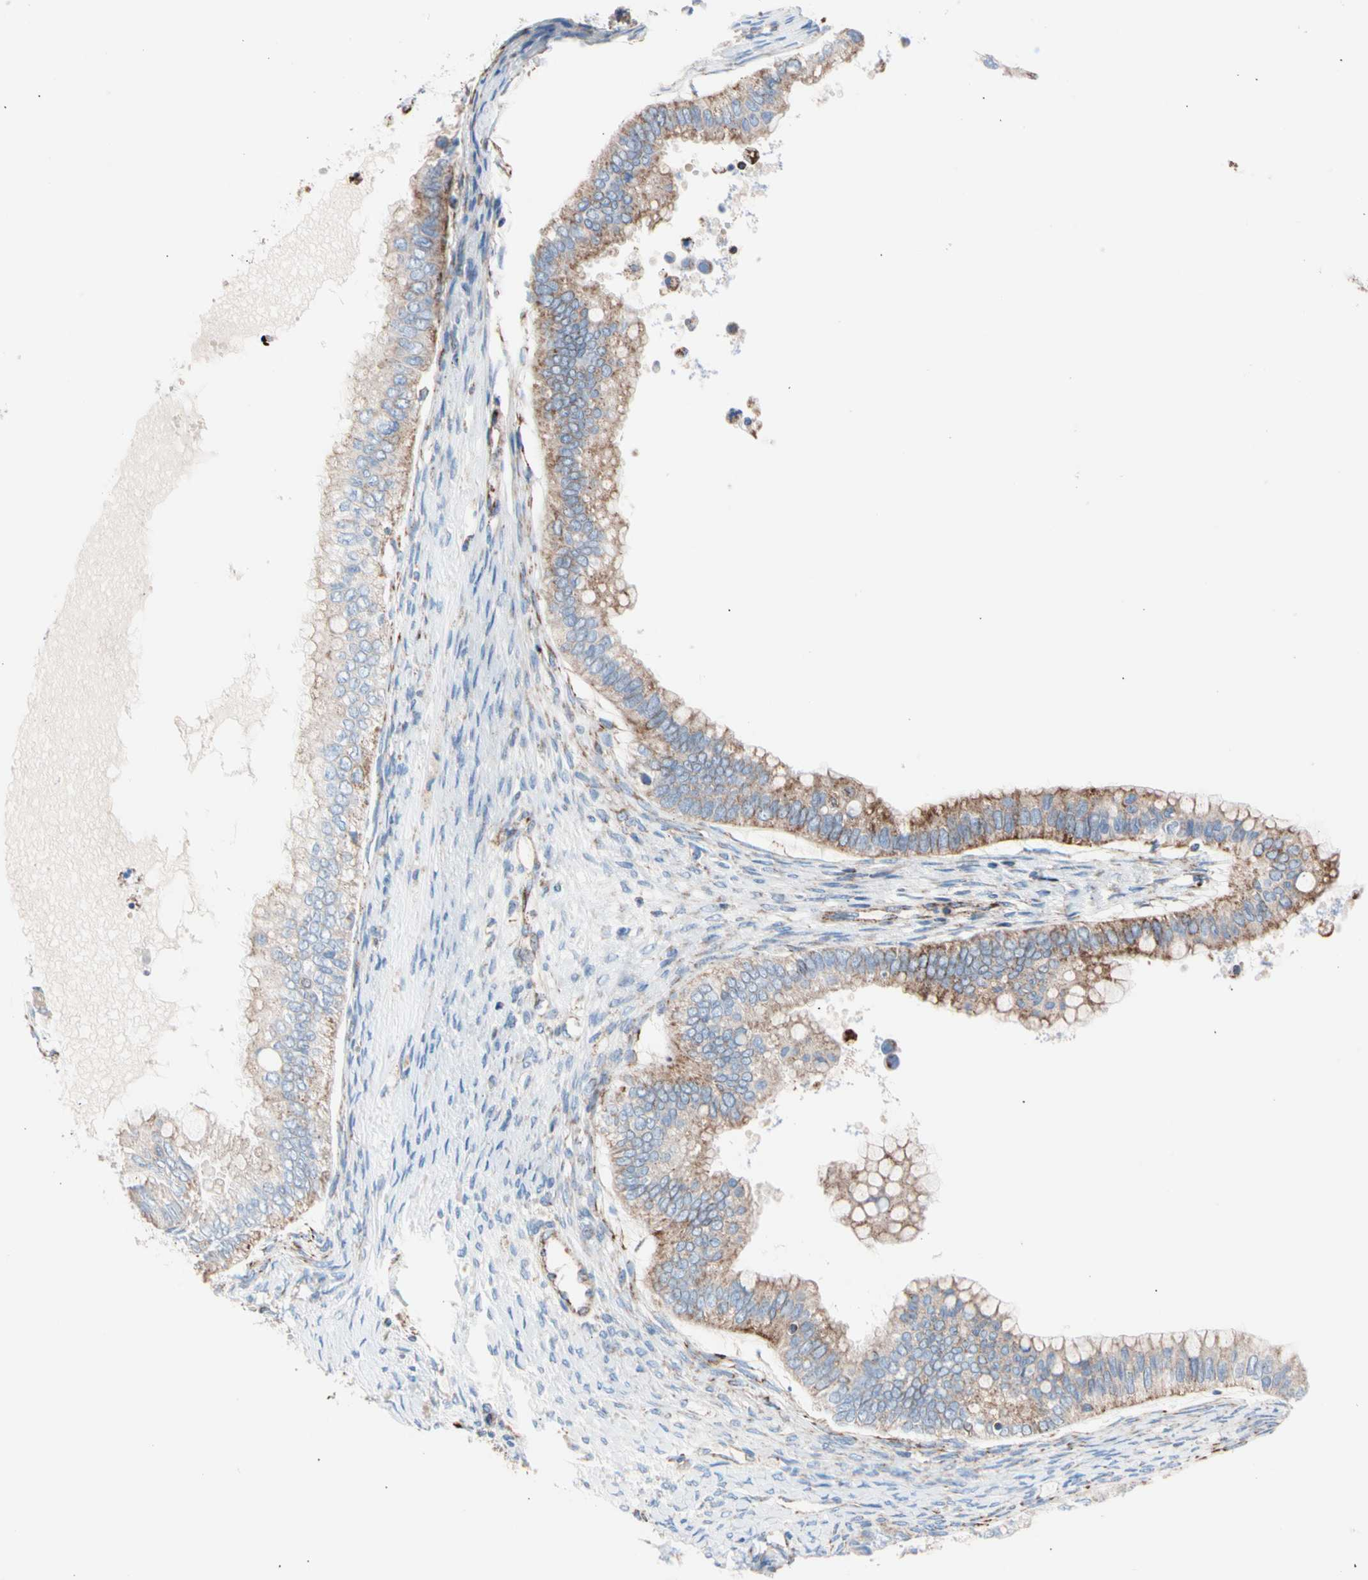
{"staining": {"intensity": "moderate", "quantity": "25%-75%", "location": "cytoplasmic/membranous"}, "tissue": "ovarian cancer", "cell_type": "Tumor cells", "image_type": "cancer", "snomed": [{"axis": "morphology", "description": "Cystadenocarcinoma, mucinous, NOS"}, {"axis": "topography", "description": "Ovary"}], "caption": "Brown immunohistochemical staining in human ovarian mucinous cystadenocarcinoma reveals moderate cytoplasmic/membranous staining in approximately 25%-75% of tumor cells. (Stains: DAB in brown, nuclei in blue, Microscopy: brightfield microscopy at high magnification).", "gene": "HK1", "patient": {"sex": "female", "age": 80}}